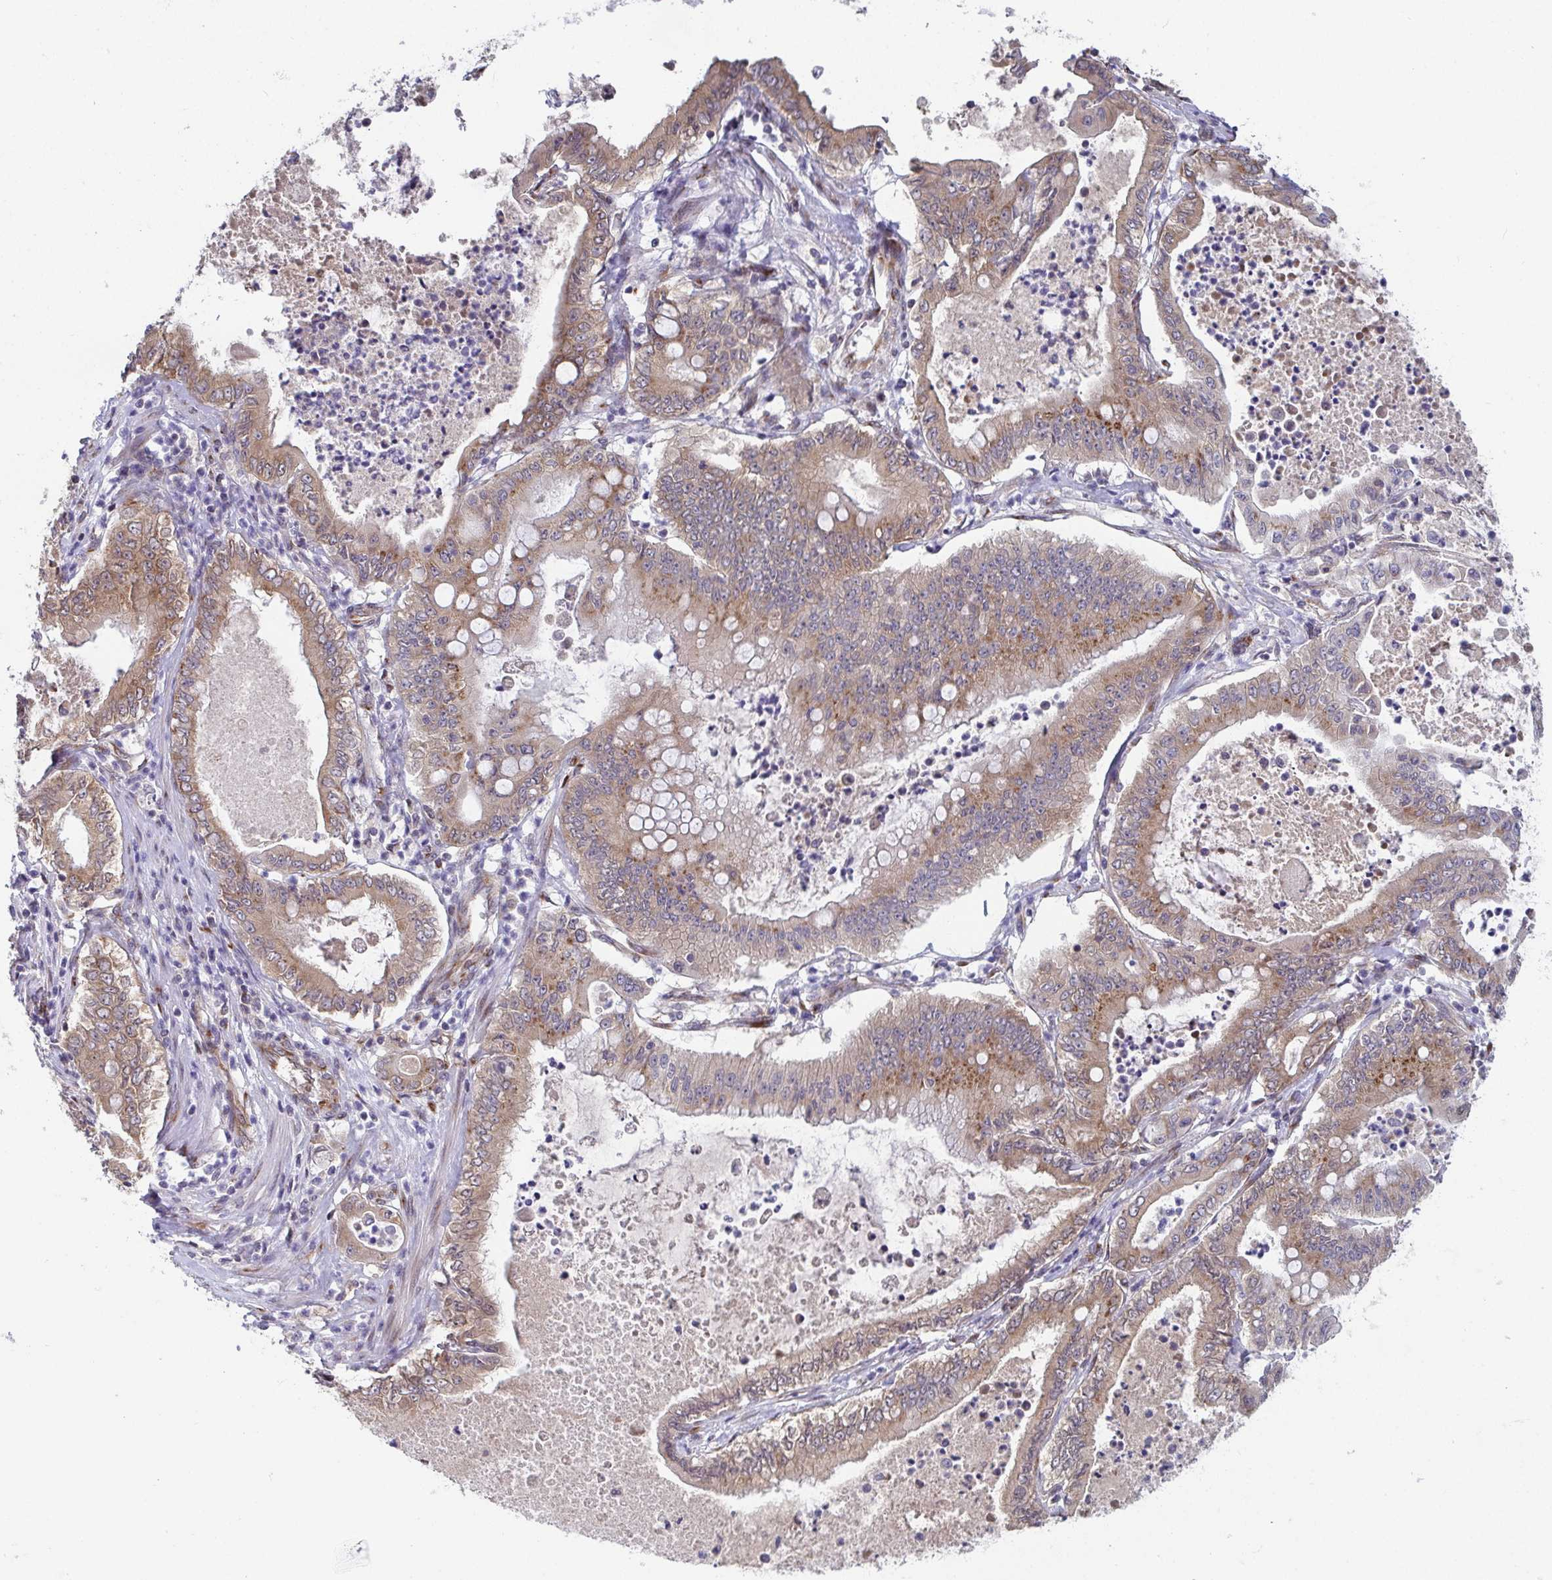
{"staining": {"intensity": "moderate", "quantity": ">75%", "location": "cytoplasmic/membranous"}, "tissue": "pancreatic cancer", "cell_type": "Tumor cells", "image_type": "cancer", "snomed": [{"axis": "morphology", "description": "Adenocarcinoma, NOS"}, {"axis": "topography", "description": "Pancreas"}], "caption": "The photomicrograph shows a brown stain indicating the presence of a protein in the cytoplasmic/membranous of tumor cells in adenocarcinoma (pancreatic). Using DAB (3,3'-diaminobenzidine) (brown) and hematoxylin (blue) stains, captured at high magnification using brightfield microscopy.", "gene": "ATP5MJ", "patient": {"sex": "male", "age": 71}}